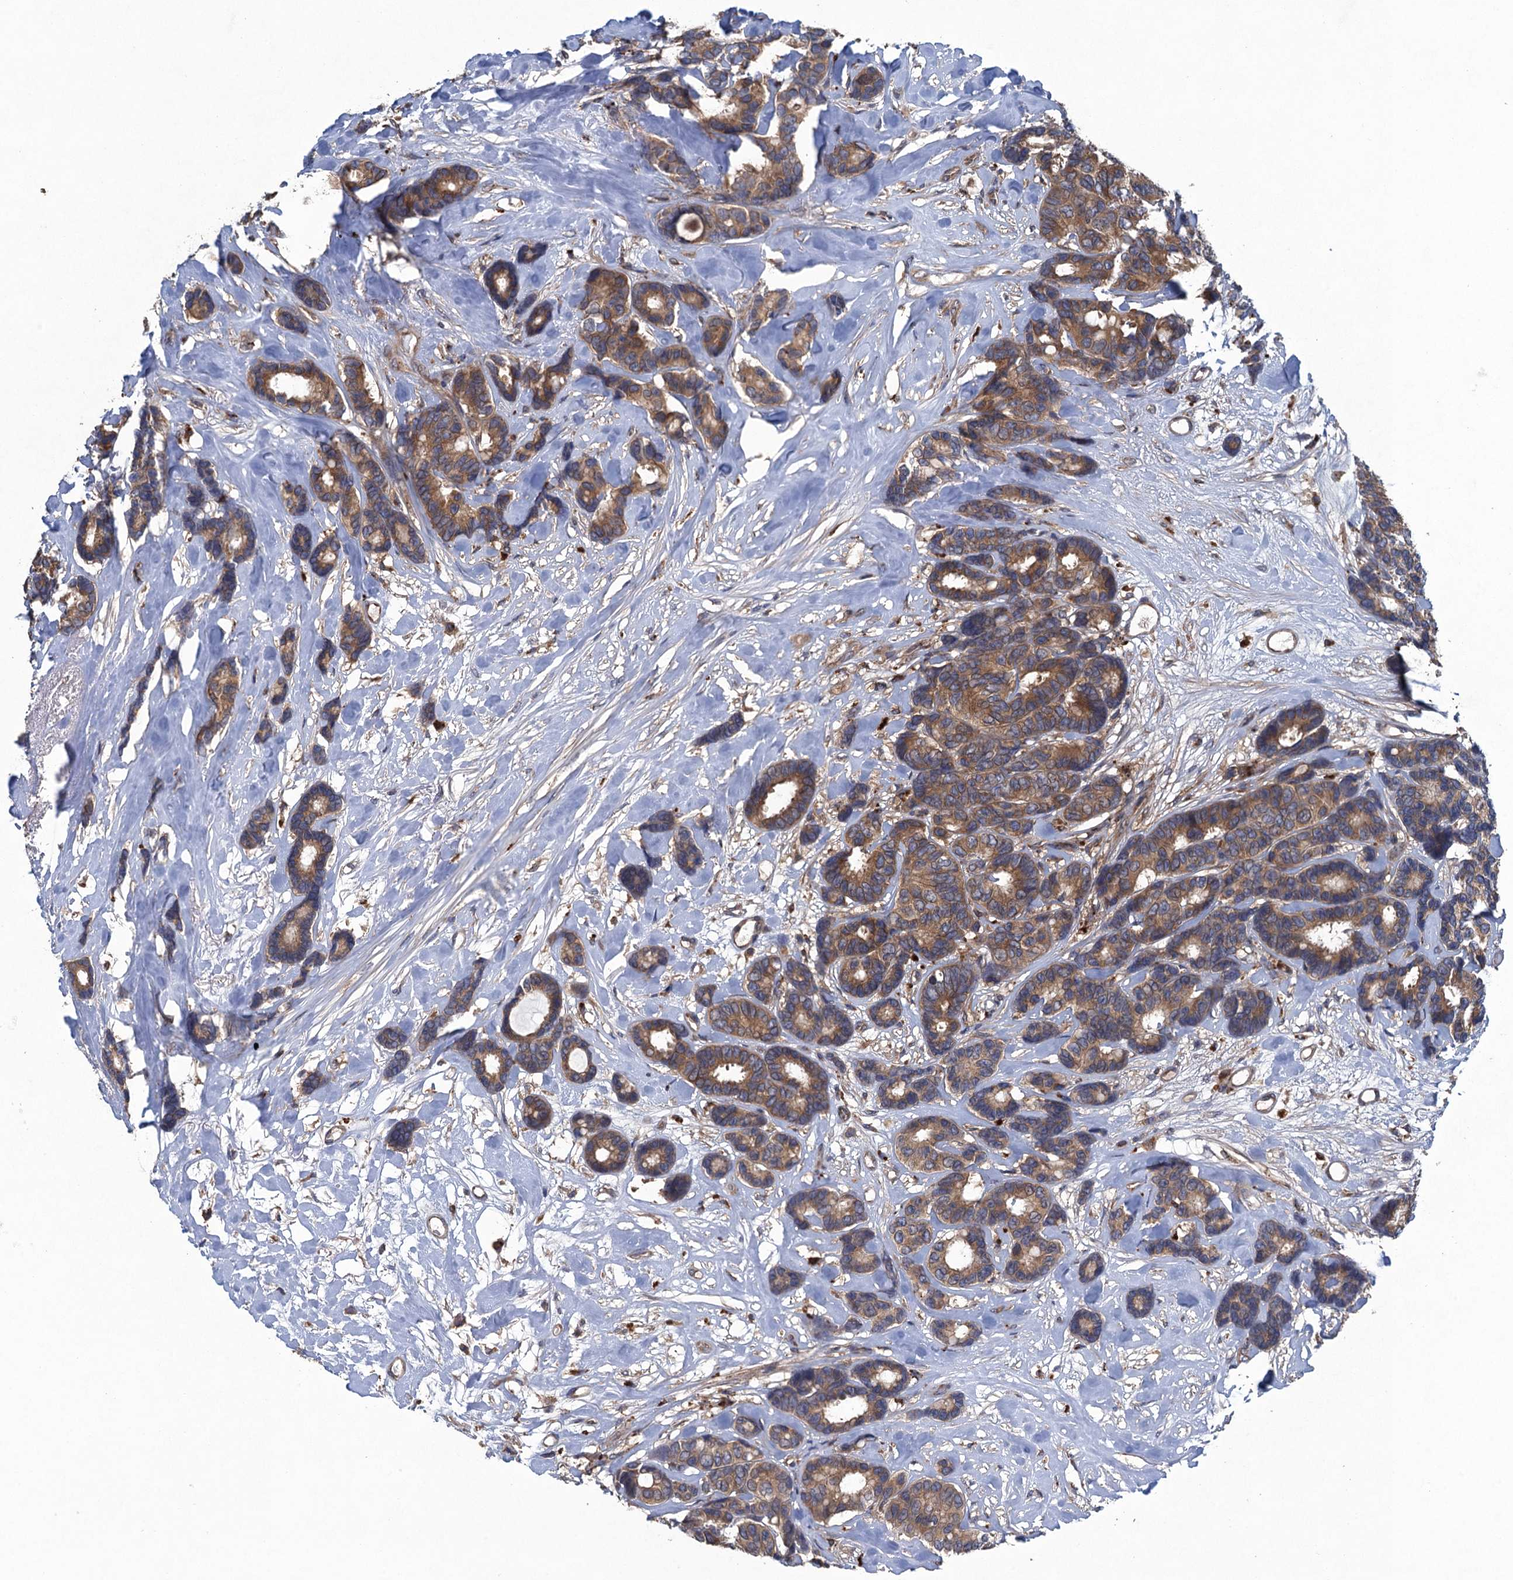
{"staining": {"intensity": "moderate", "quantity": ">75%", "location": "cytoplasmic/membranous"}, "tissue": "breast cancer", "cell_type": "Tumor cells", "image_type": "cancer", "snomed": [{"axis": "morphology", "description": "Duct carcinoma"}, {"axis": "topography", "description": "Breast"}], "caption": "Brown immunohistochemical staining in breast cancer shows moderate cytoplasmic/membranous staining in approximately >75% of tumor cells. (DAB (3,3'-diaminobenzidine) IHC with brightfield microscopy, high magnification).", "gene": "CNTN5", "patient": {"sex": "female", "age": 87}}